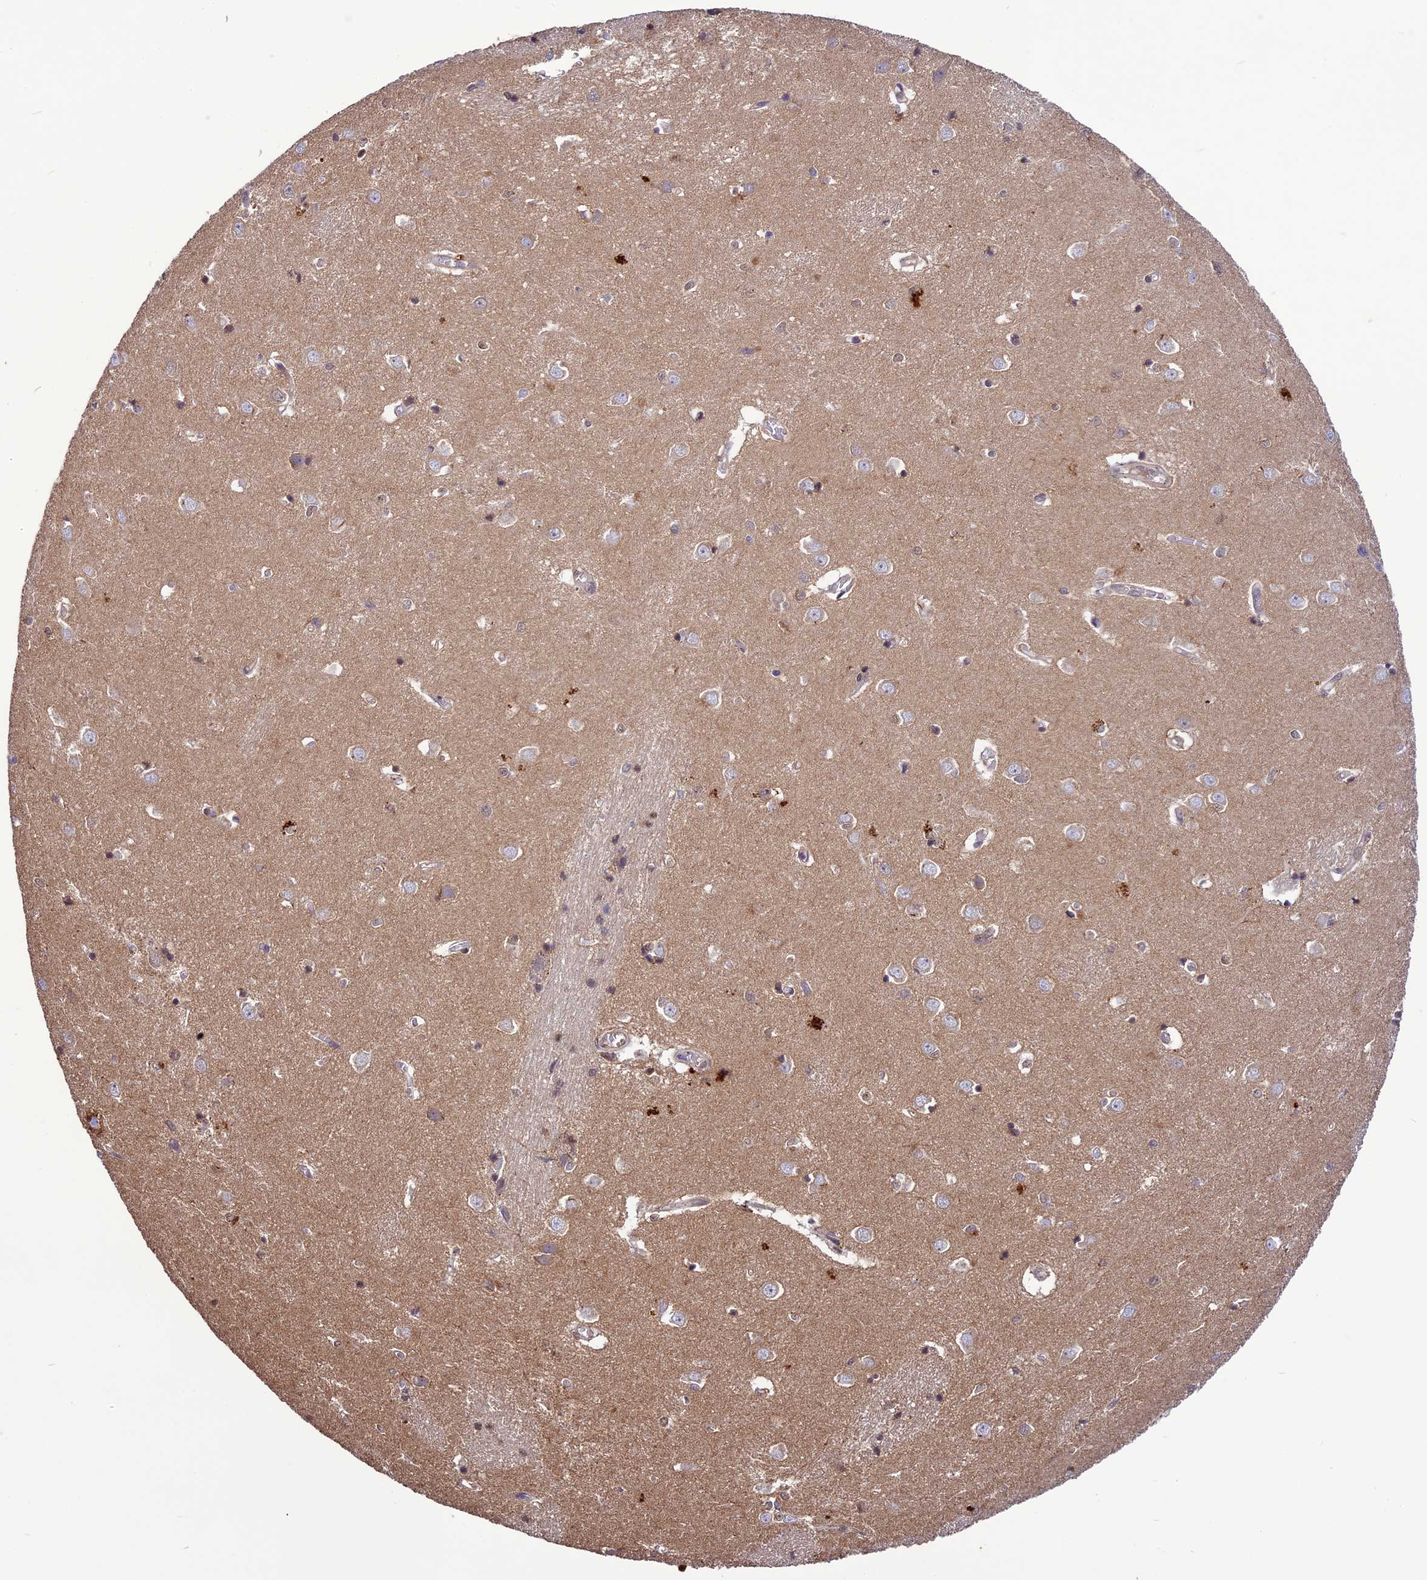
{"staining": {"intensity": "moderate", "quantity": "<25%", "location": "cytoplasmic/membranous"}, "tissue": "caudate", "cell_type": "Glial cells", "image_type": "normal", "snomed": [{"axis": "morphology", "description": "Normal tissue, NOS"}, {"axis": "topography", "description": "Lateral ventricle wall"}], "caption": "IHC photomicrograph of normal human caudate stained for a protein (brown), which shows low levels of moderate cytoplasmic/membranous expression in about <25% of glial cells.", "gene": "C3orf70", "patient": {"sex": "male", "age": 37}}